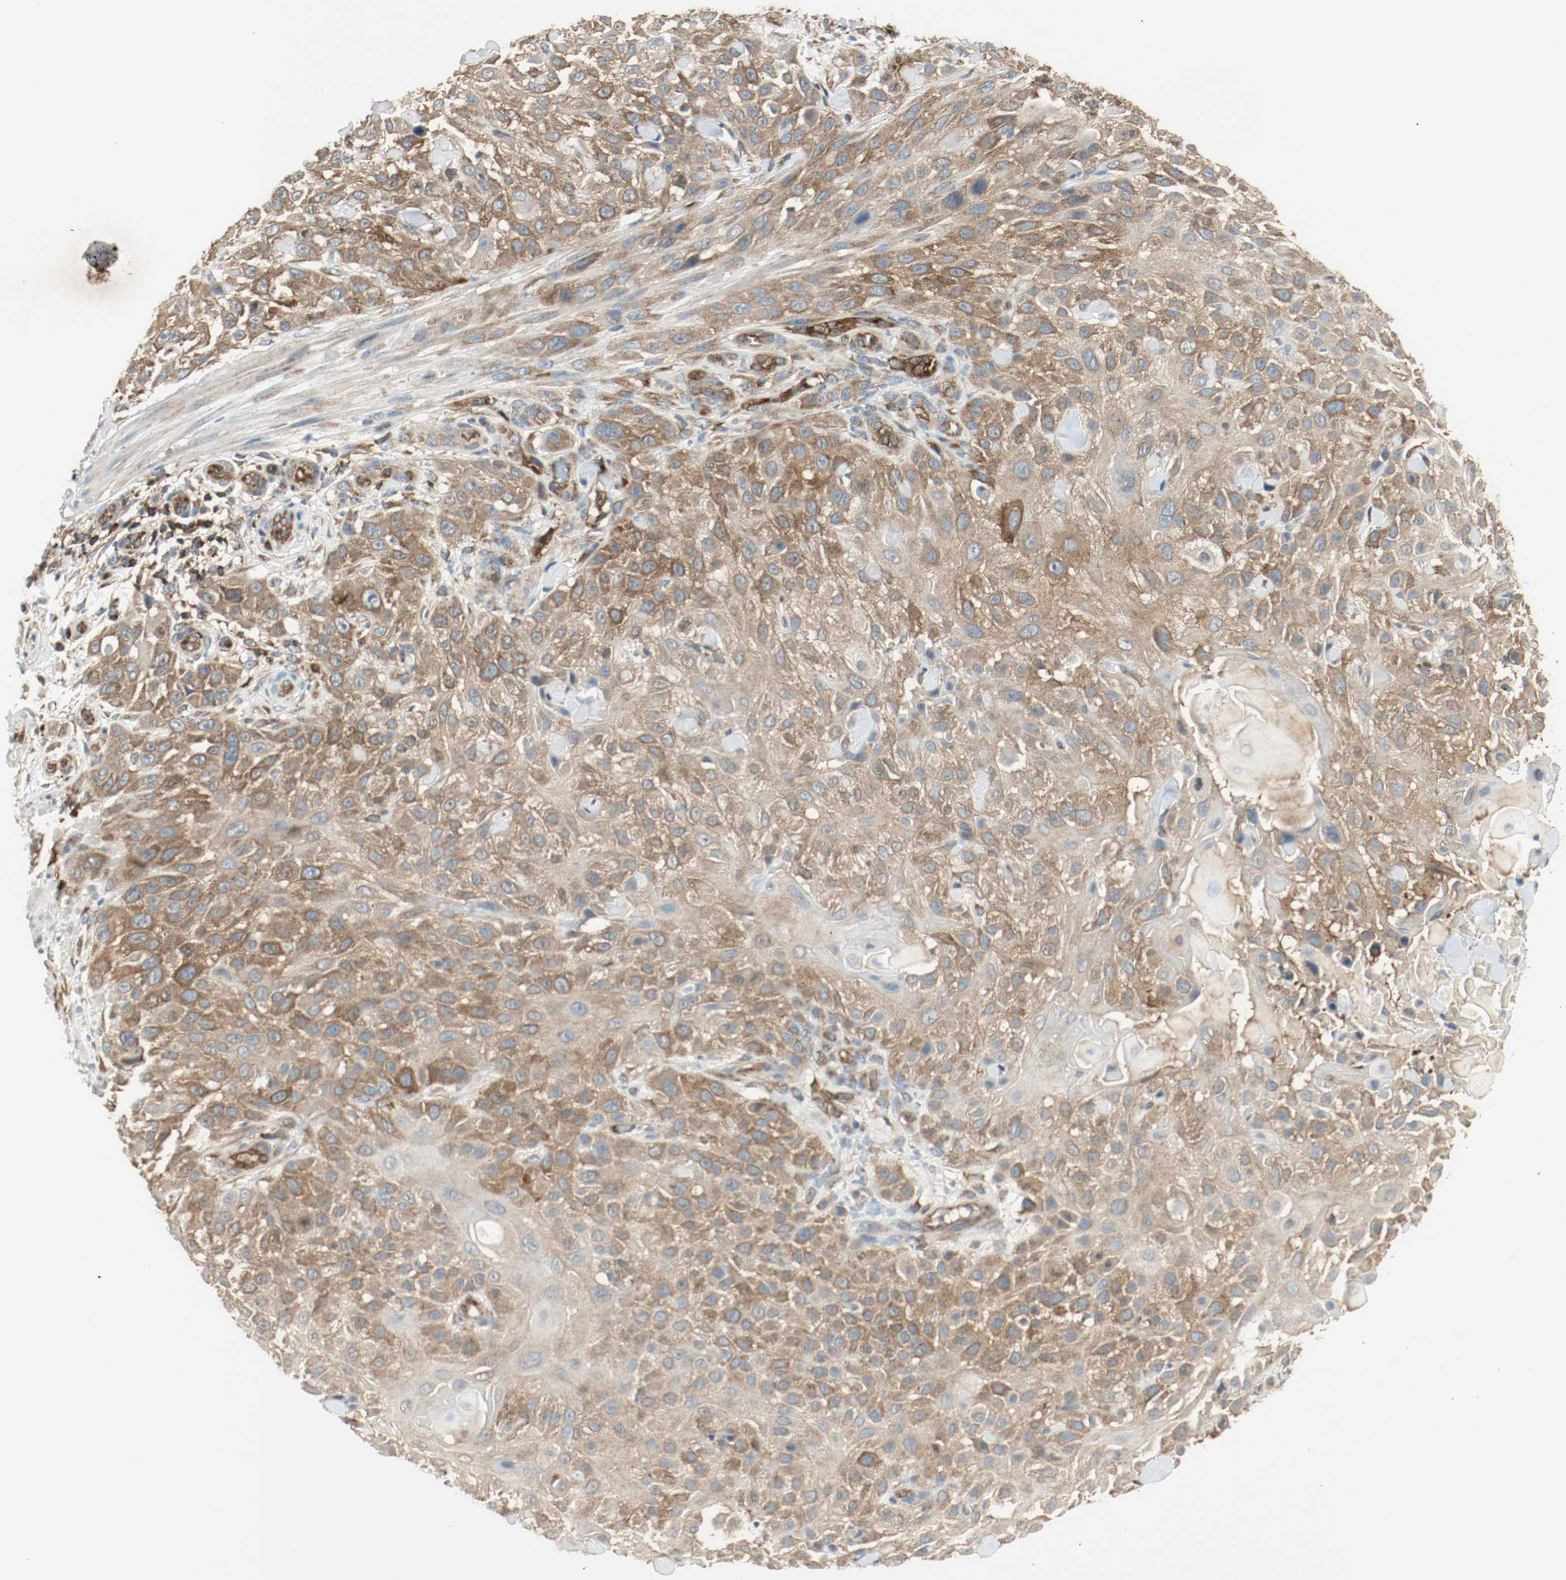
{"staining": {"intensity": "strong", "quantity": ">75%", "location": "cytoplasmic/membranous"}, "tissue": "skin cancer", "cell_type": "Tumor cells", "image_type": "cancer", "snomed": [{"axis": "morphology", "description": "Squamous cell carcinoma, NOS"}, {"axis": "topography", "description": "Skin"}], "caption": "IHC photomicrograph of skin squamous cell carcinoma stained for a protein (brown), which demonstrates high levels of strong cytoplasmic/membranous expression in approximately >75% of tumor cells.", "gene": "PLCG1", "patient": {"sex": "female", "age": 42}}